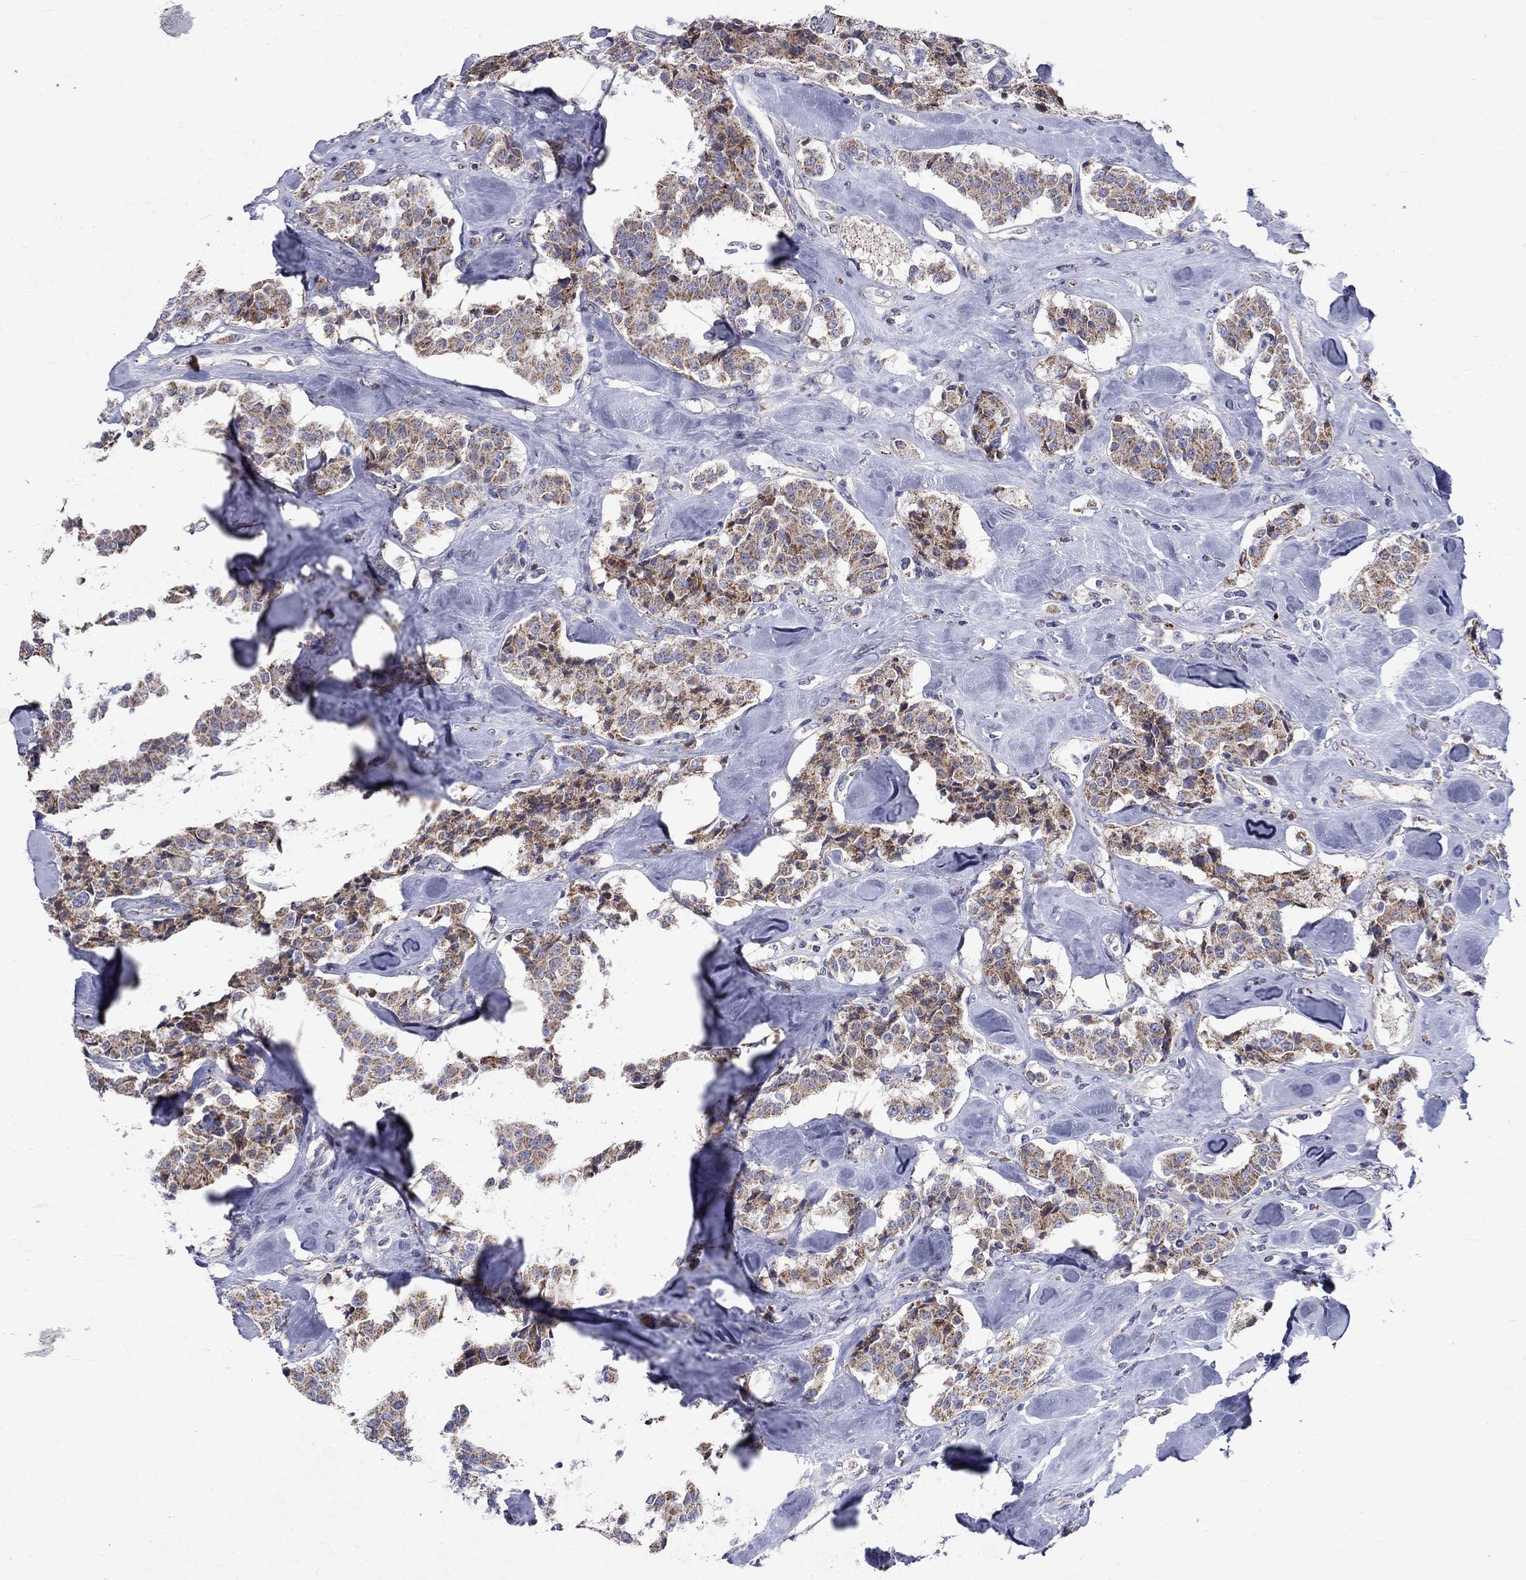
{"staining": {"intensity": "moderate", "quantity": ">75%", "location": "cytoplasmic/membranous"}, "tissue": "carcinoid", "cell_type": "Tumor cells", "image_type": "cancer", "snomed": [{"axis": "morphology", "description": "Carcinoid, malignant, NOS"}, {"axis": "topography", "description": "Pancreas"}], "caption": "Malignant carcinoid tissue demonstrates moderate cytoplasmic/membranous positivity in about >75% of tumor cells", "gene": "SLC4A10", "patient": {"sex": "male", "age": 41}}